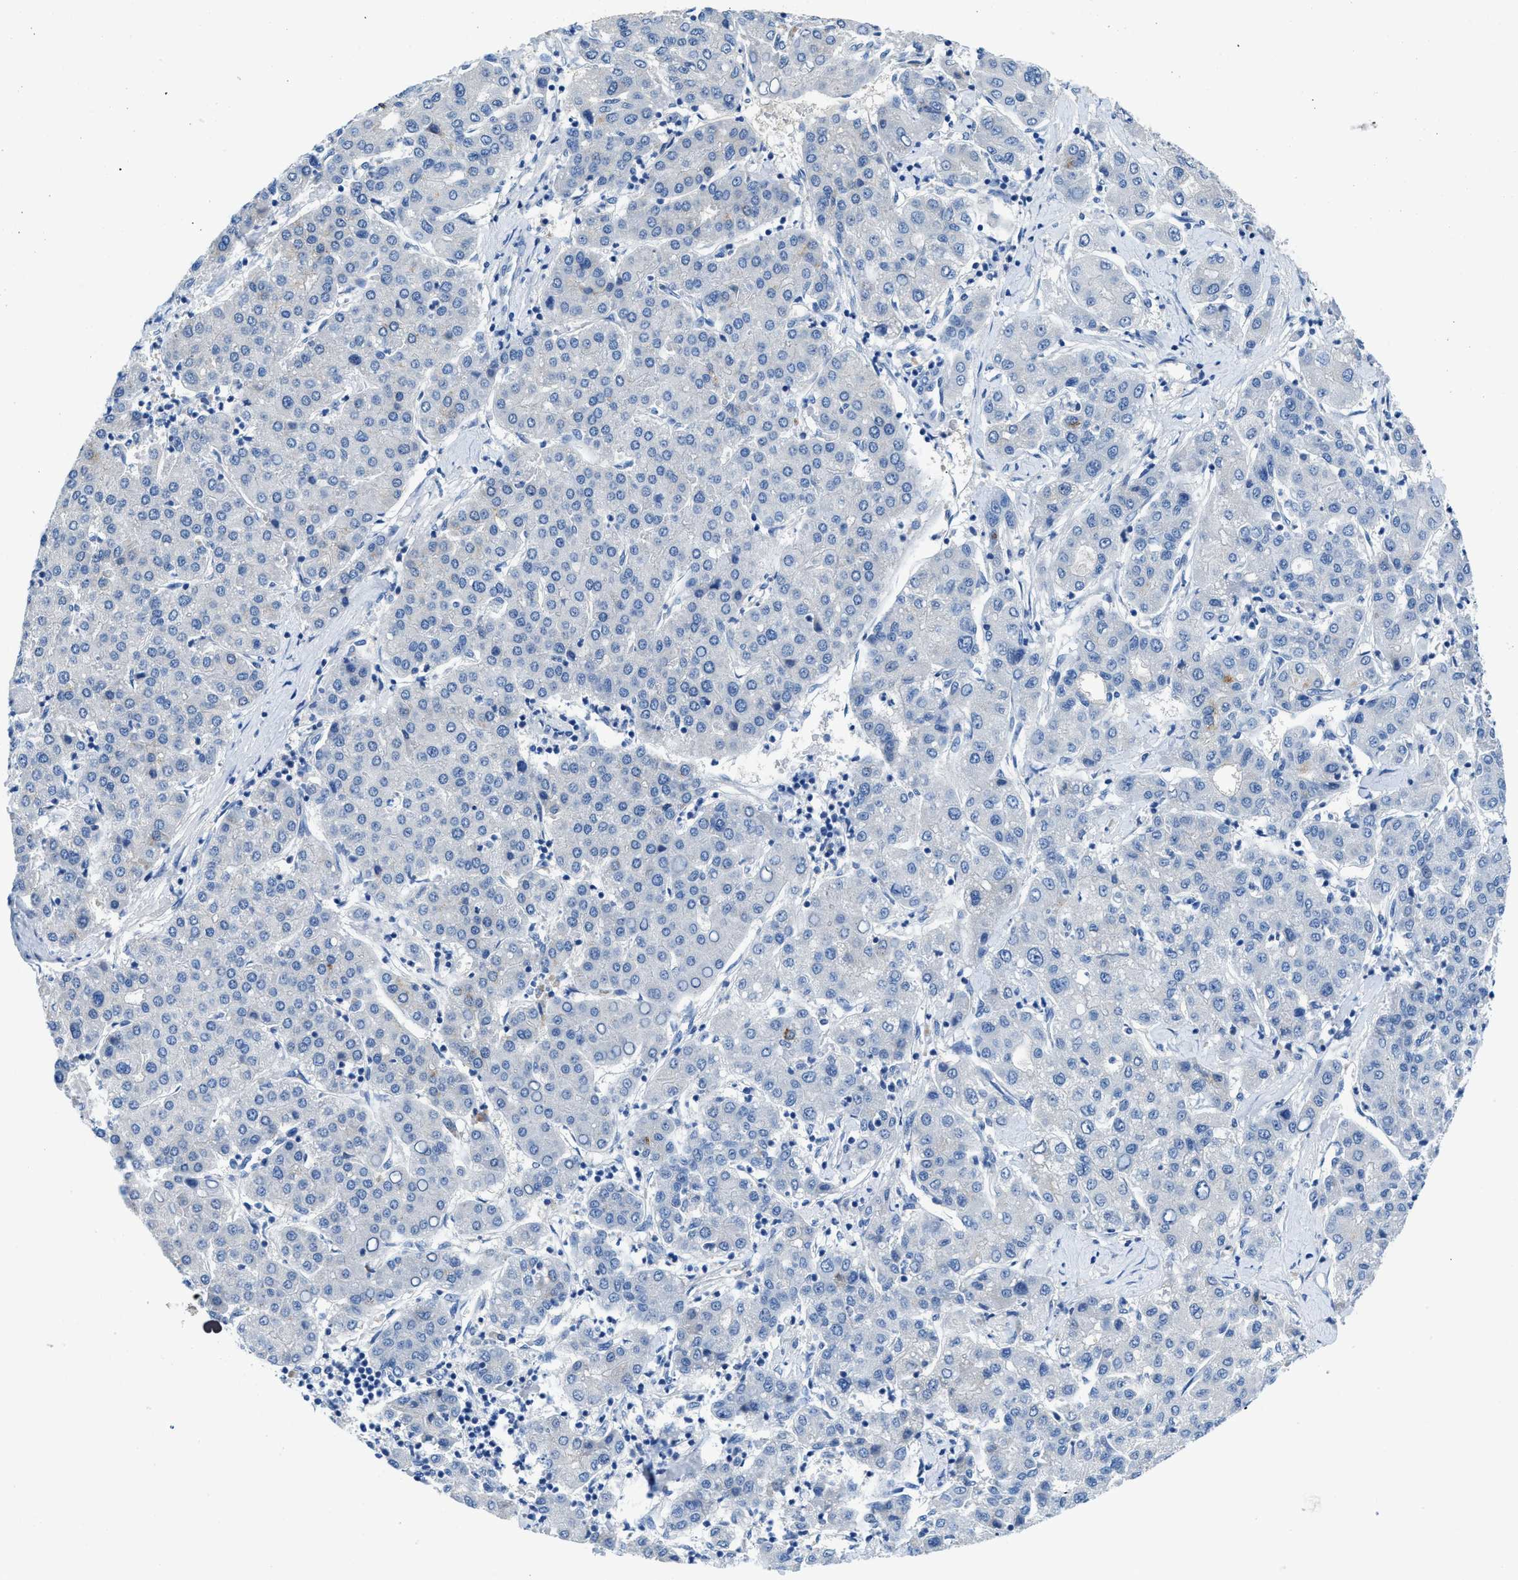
{"staining": {"intensity": "negative", "quantity": "none", "location": "none"}, "tissue": "liver cancer", "cell_type": "Tumor cells", "image_type": "cancer", "snomed": [{"axis": "morphology", "description": "Carcinoma, Hepatocellular, NOS"}, {"axis": "topography", "description": "Liver"}], "caption": "Photomicrograph shows no significant protein staining in tumor cells of liver cancer (hepatocellular carcinoma).", "gene": "SLC10A6", "patient": {"sex": "male", "age": 65}}